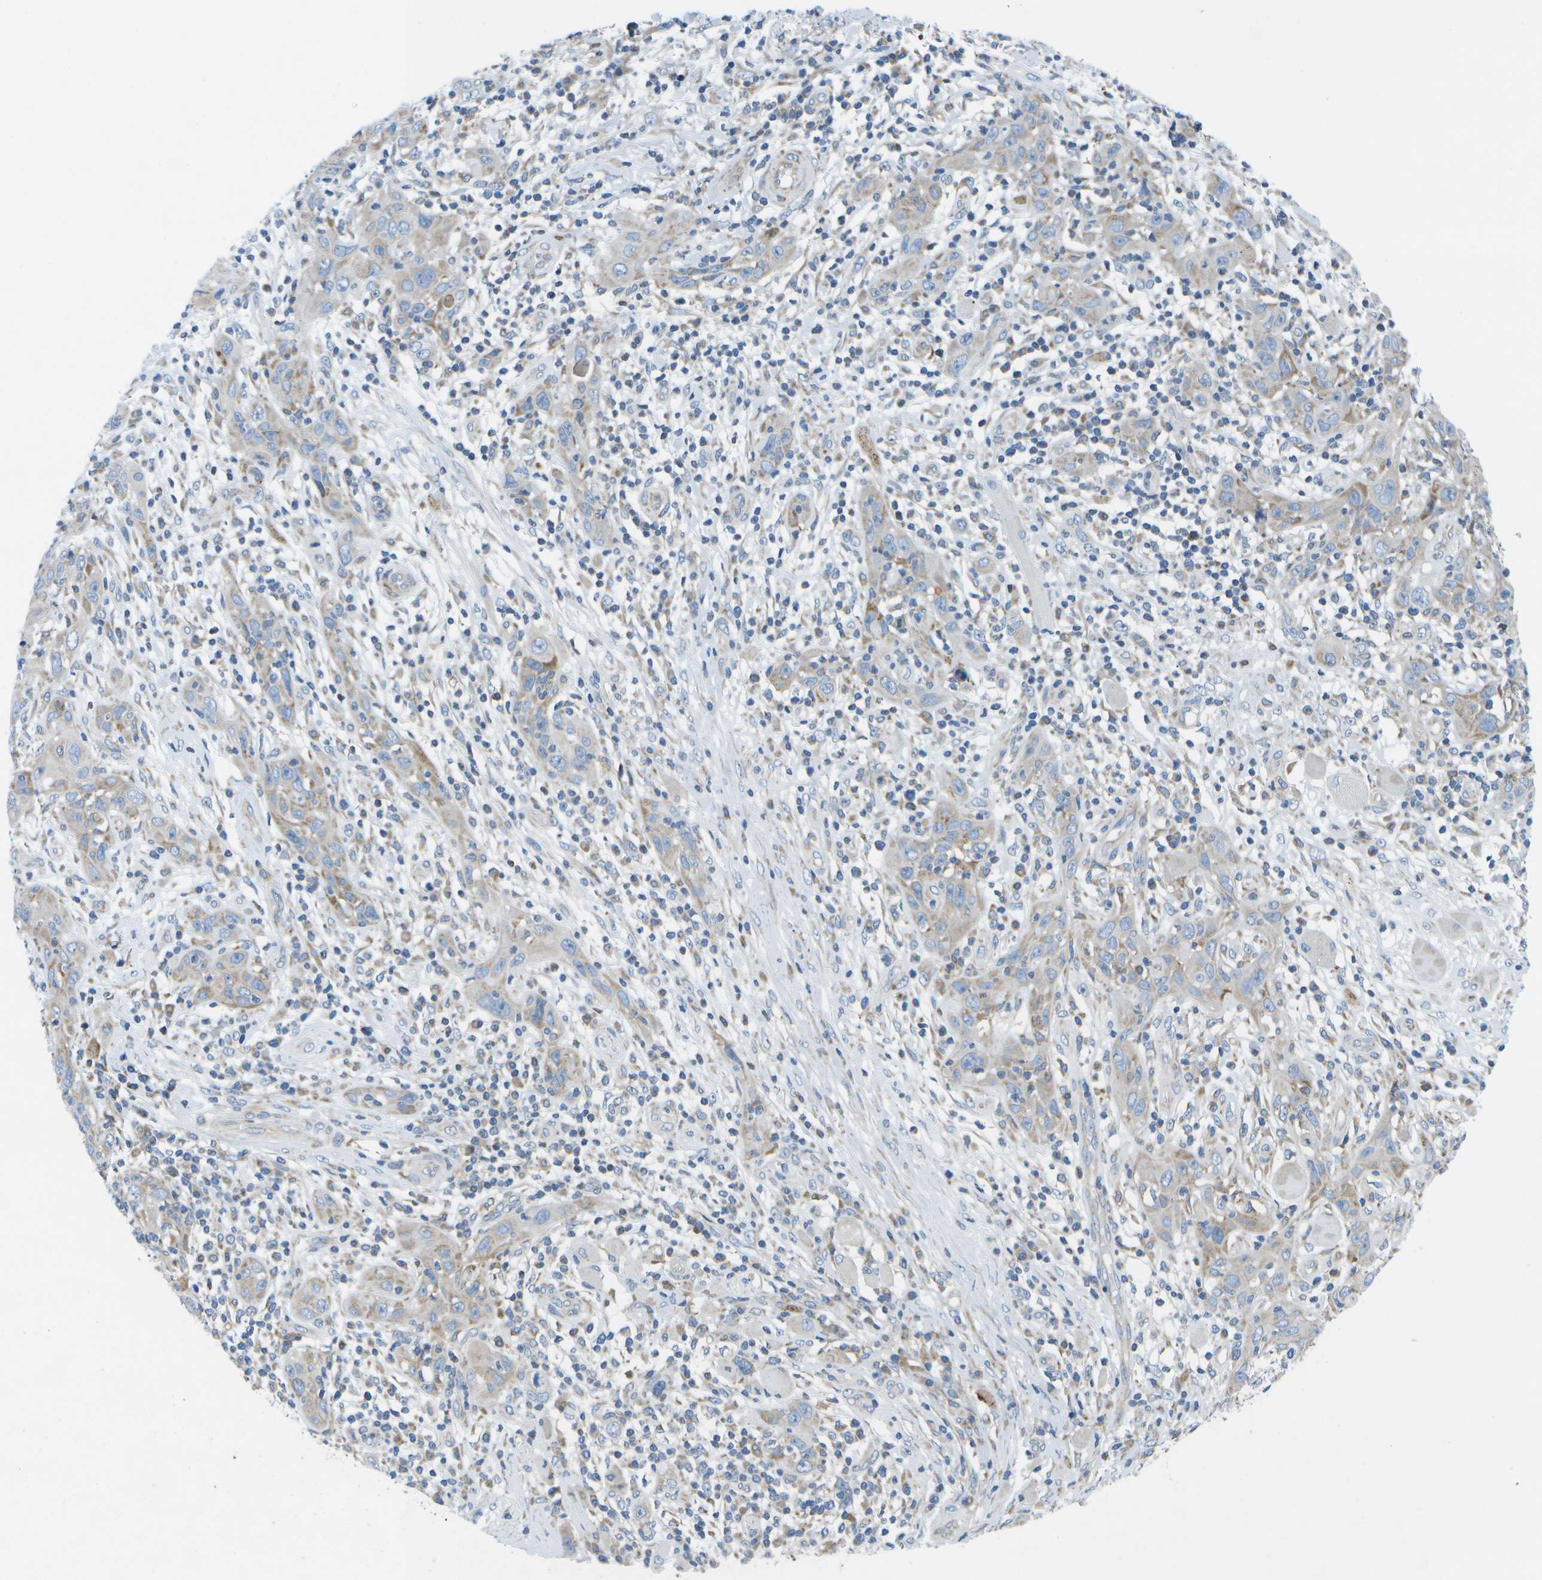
{"staining": {"intensity": "weak", "quantity": "<25%", "location": "cytoplasmic/membranous"}, "tissue": "skin cancer", "cell_type": "Tumor cells", "image_type": "cancer", "snomed": [{"axis": "morphology", "description": "Squamous cell carcinoma, NOS"}, {"axis": "topography", "description": "Skin"}], "caption": "Human skin squamous cell carcinoma stained for a protein using immunohistochemistry (IHC) demonstrates no staining in tumor cells.", "gene": "GDF5", "patient": {"sex": "female", "age": 88}}